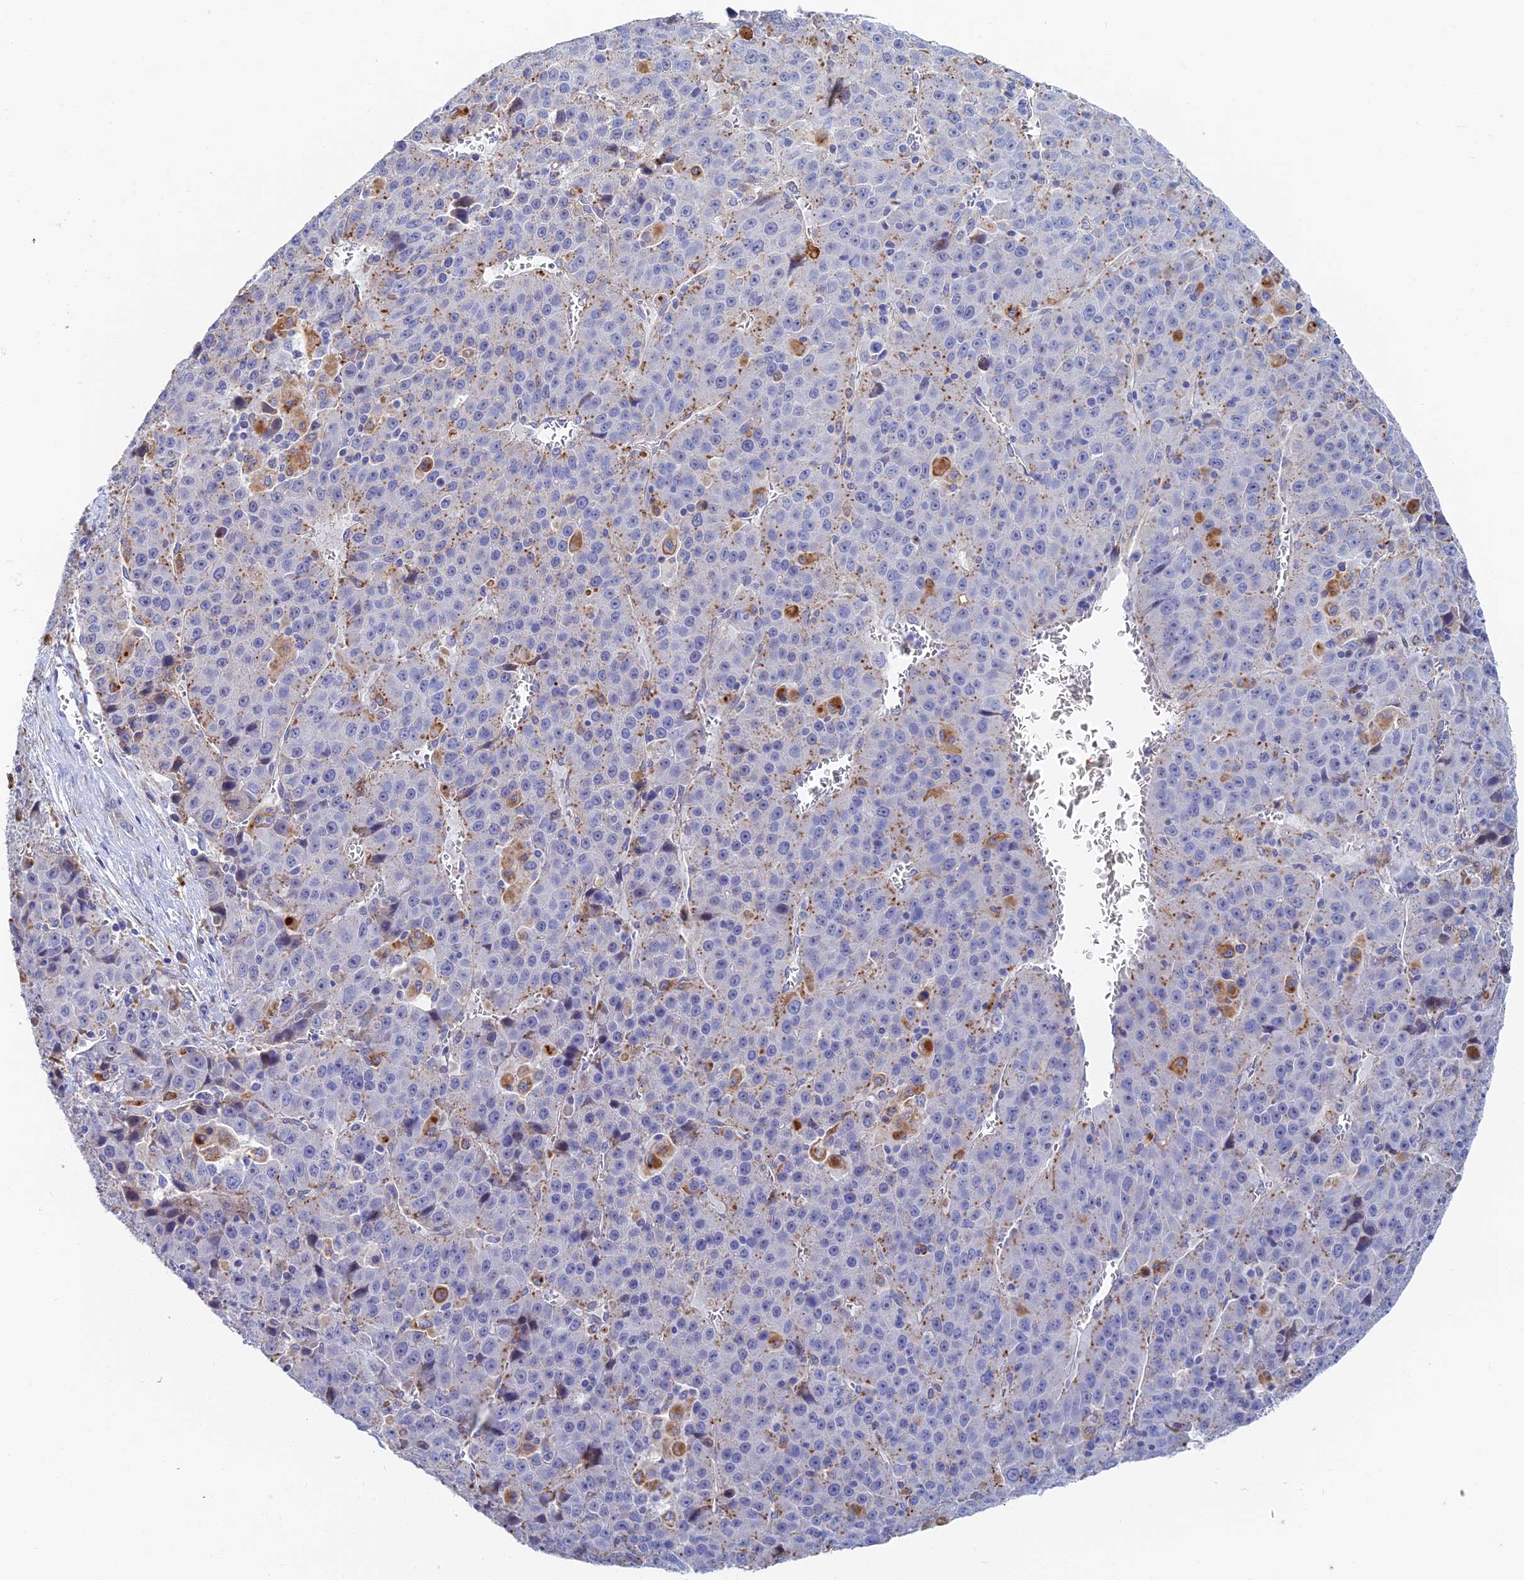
{"staining": {"intensity": "weak", "quantity": "<25%", "location": "cytoplasmic/membranous"}, "tissue": "liver cancer", "cell_type": "Tumor cells", "image_type": "cancer", "snomed": [{"axis": "morphology", "description": "Carcinoma, Hepatocellular, NOS"}, {"axis": "topography", "description": "Liver"}], "caption": "IHC photomicrograph of neoplastic tissue: liver hepatocellular carcinoma stained with DAB (3,3'-diaminobenzidine) demonstrates no significant protein staining in tumor cells.", "gene": "RPGRIP1L", "patient": {"sex": "female", "age": 53}}